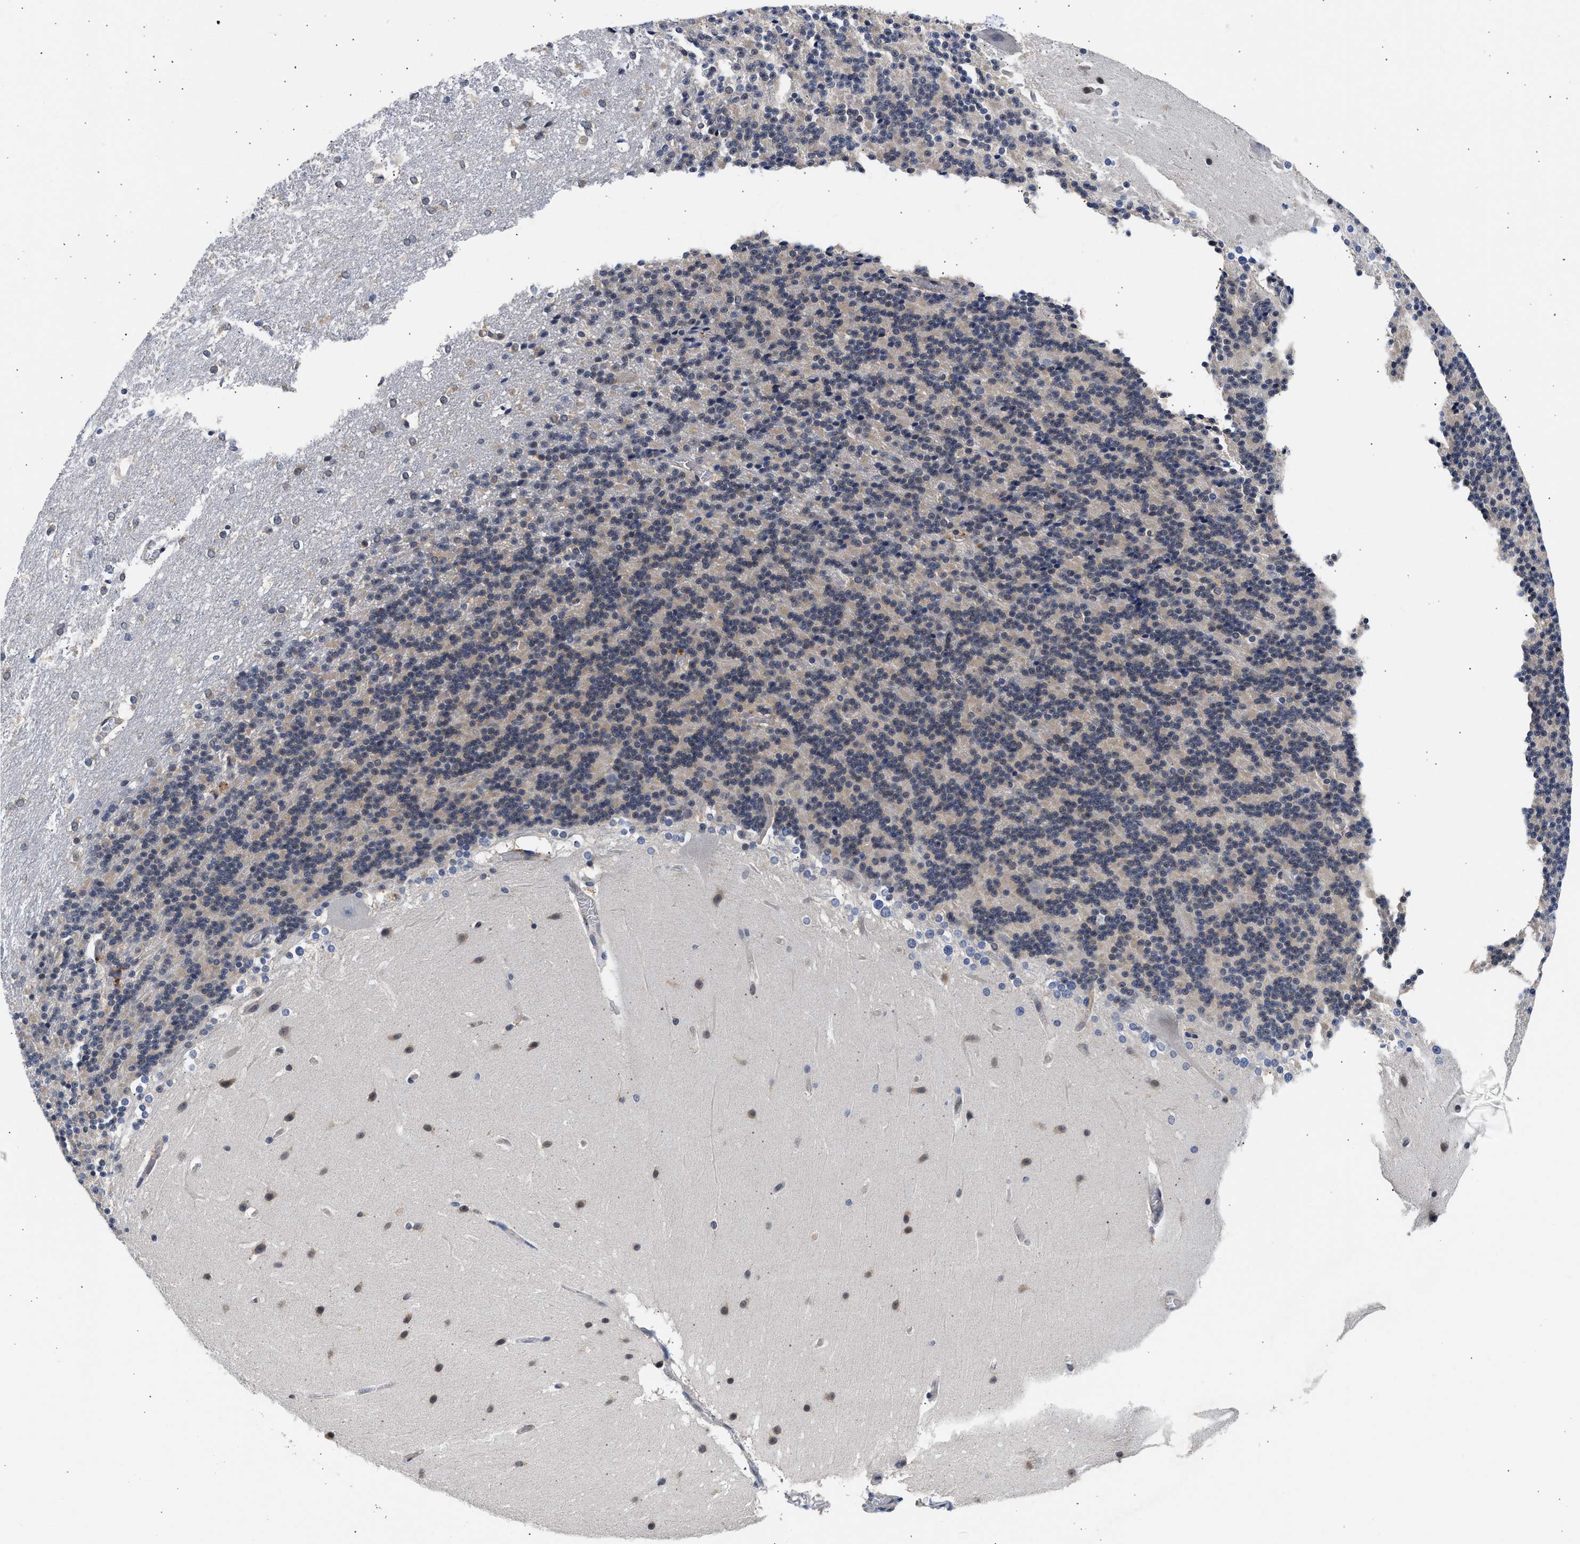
{"staining": {"intensity": "weak", "quantity": "<25%", "location": "cytoplasmic/membranous"}, "tissue": "cerebellum", "cell_type": "Cells in granular layer", "image_type": "normal", "snomed": [{"axis": "morphology", "description": "Normal tissue, NOS"}, {"axis": "topography", "description": "Cerebellum"}], "caption": "This is an immunohistochemistry micrograph of normal cerebellum. There is no staining in cells in granular layer.", "gene": "XPO5", "patient": {"sex": "female", "age": 19}}